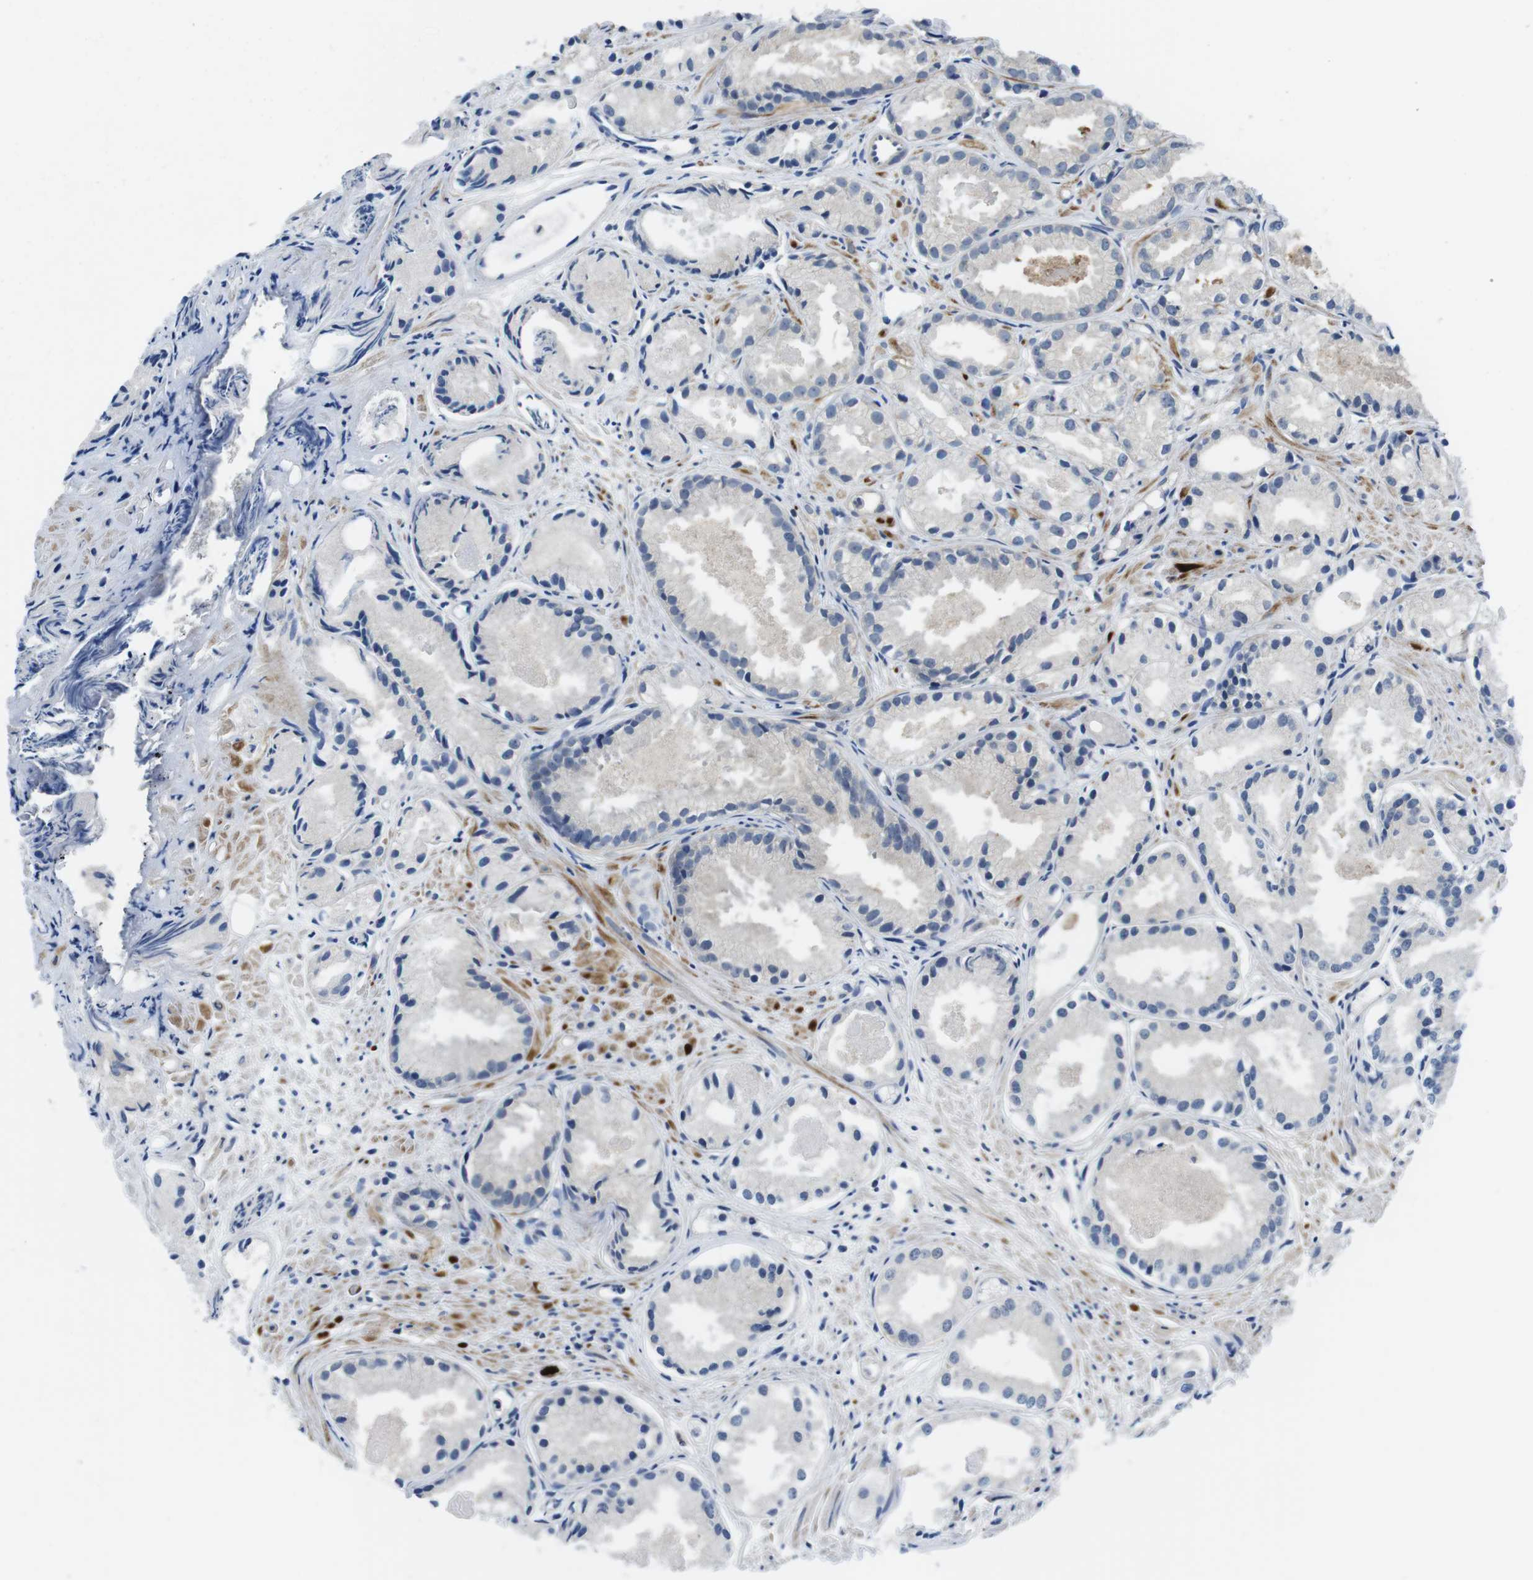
{"staining": {"intensity": "negative", "quantity": "none", "location": "none"}, "tissue": "prostate cancer", "cell_type": "Tumor cells", "image_type": "cancer", "snomed": [{"axis": "morphology", "description": "Adenocarcinoma, Low grade"}, {"axis": "topography", "description": "Prostate"}], "caption": "High magnification brightfield microscopy of prostate cancer stained with DAB (brown) and counterstained with hematoxylin (blue): tumor cells show no significant positivity. (Stains: DAB immunohistochemistry (IHC) with hematoxylin counter stain, Microscopy: brightfield microscopy at high magnification).", "gene": "PIK3CD", "patient": {"sex": "male", "age": 72}}